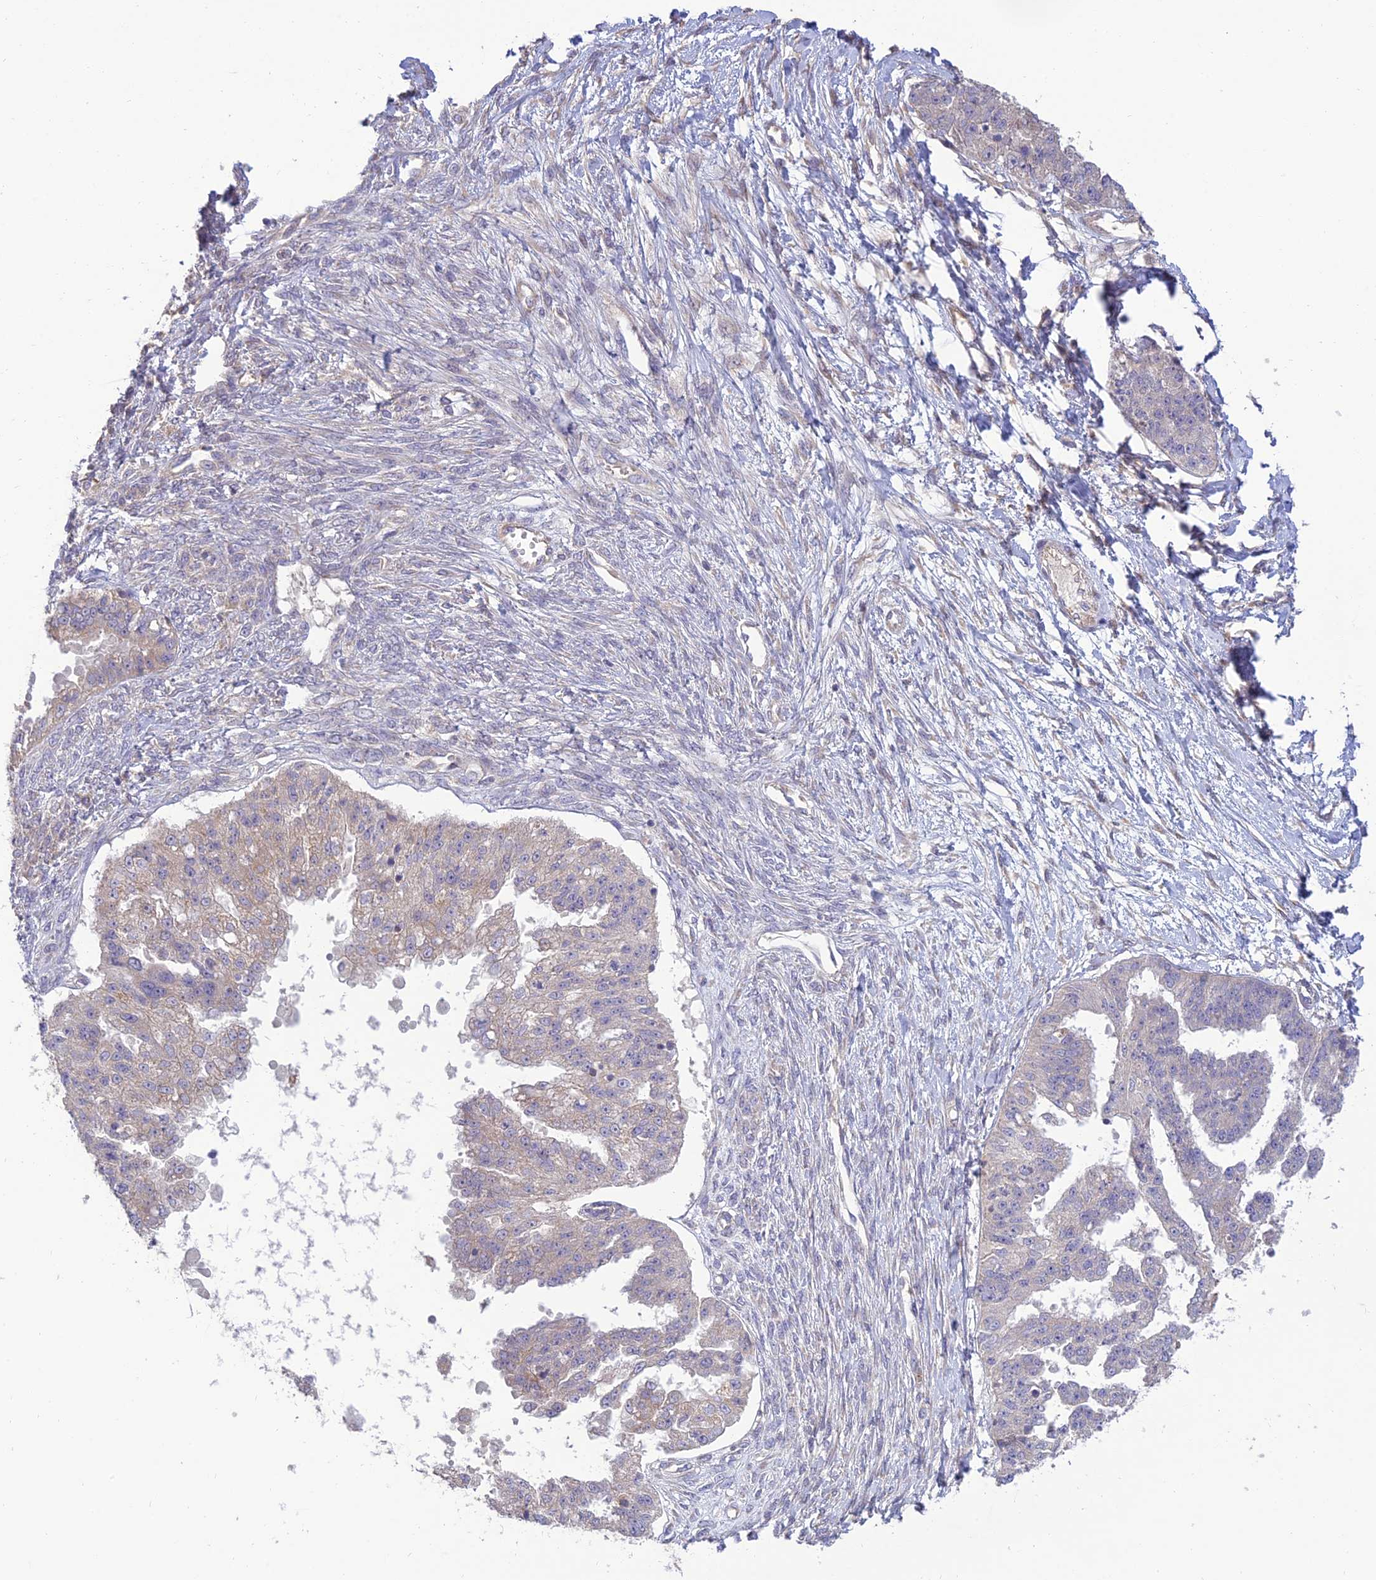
{"staining": {"intensity": "negative", "quantity": "none", "location": "none"}, "tissue": "ovarian cancer", "cell_type": "Tumor cells", "image_type": "cancer", "snomed": [{"axis": "morphology", "description": "Cystadenocarcinoma, serous, NOS"}, {"axis": "topography", "description": "Ovary"}], "caption": "An image of human serous cystadenocarcinoma (ovarian) is negative for staining in tumor cells.", "gene": "C3orf20", "patient": {"sex": "female", "age": 58}}